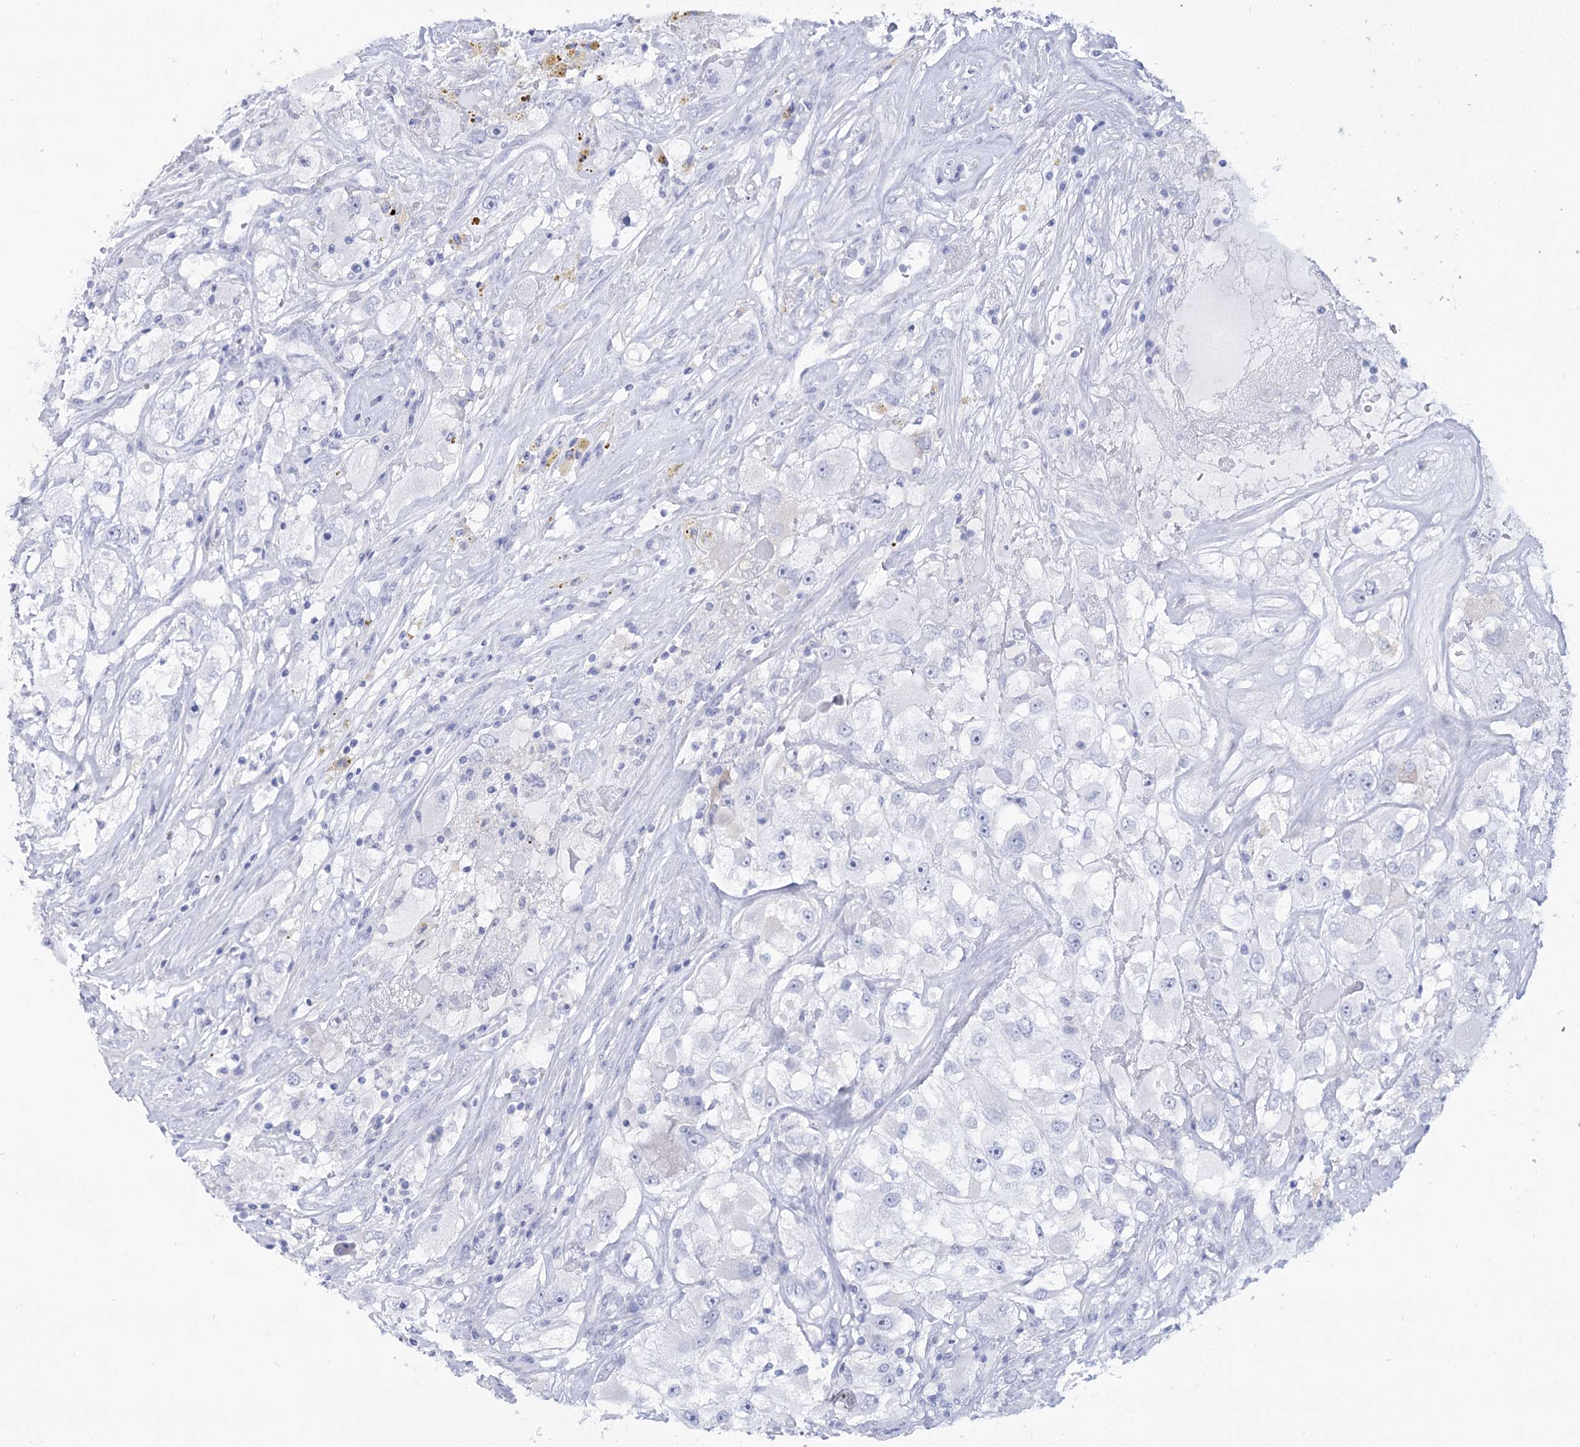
{"staining": {"intensity": "negative", "quantity": "none", "location": "none"}, "tissue": "renal cancer", "cell_type": "Tumor cells", "image_type": "cancer", "snomed": [{"axis": "morphology", "description": "Adenocarcinoma, NOS"}, {"axis": "topography", "description": "Kidney"}], "caption": "IHC micrograph of renal cancer stained for a protein (brown), which demonstrates no positivity in tumor cells.", "gene": "RNF186", "patient": {"sex": "female", "age": 52}}